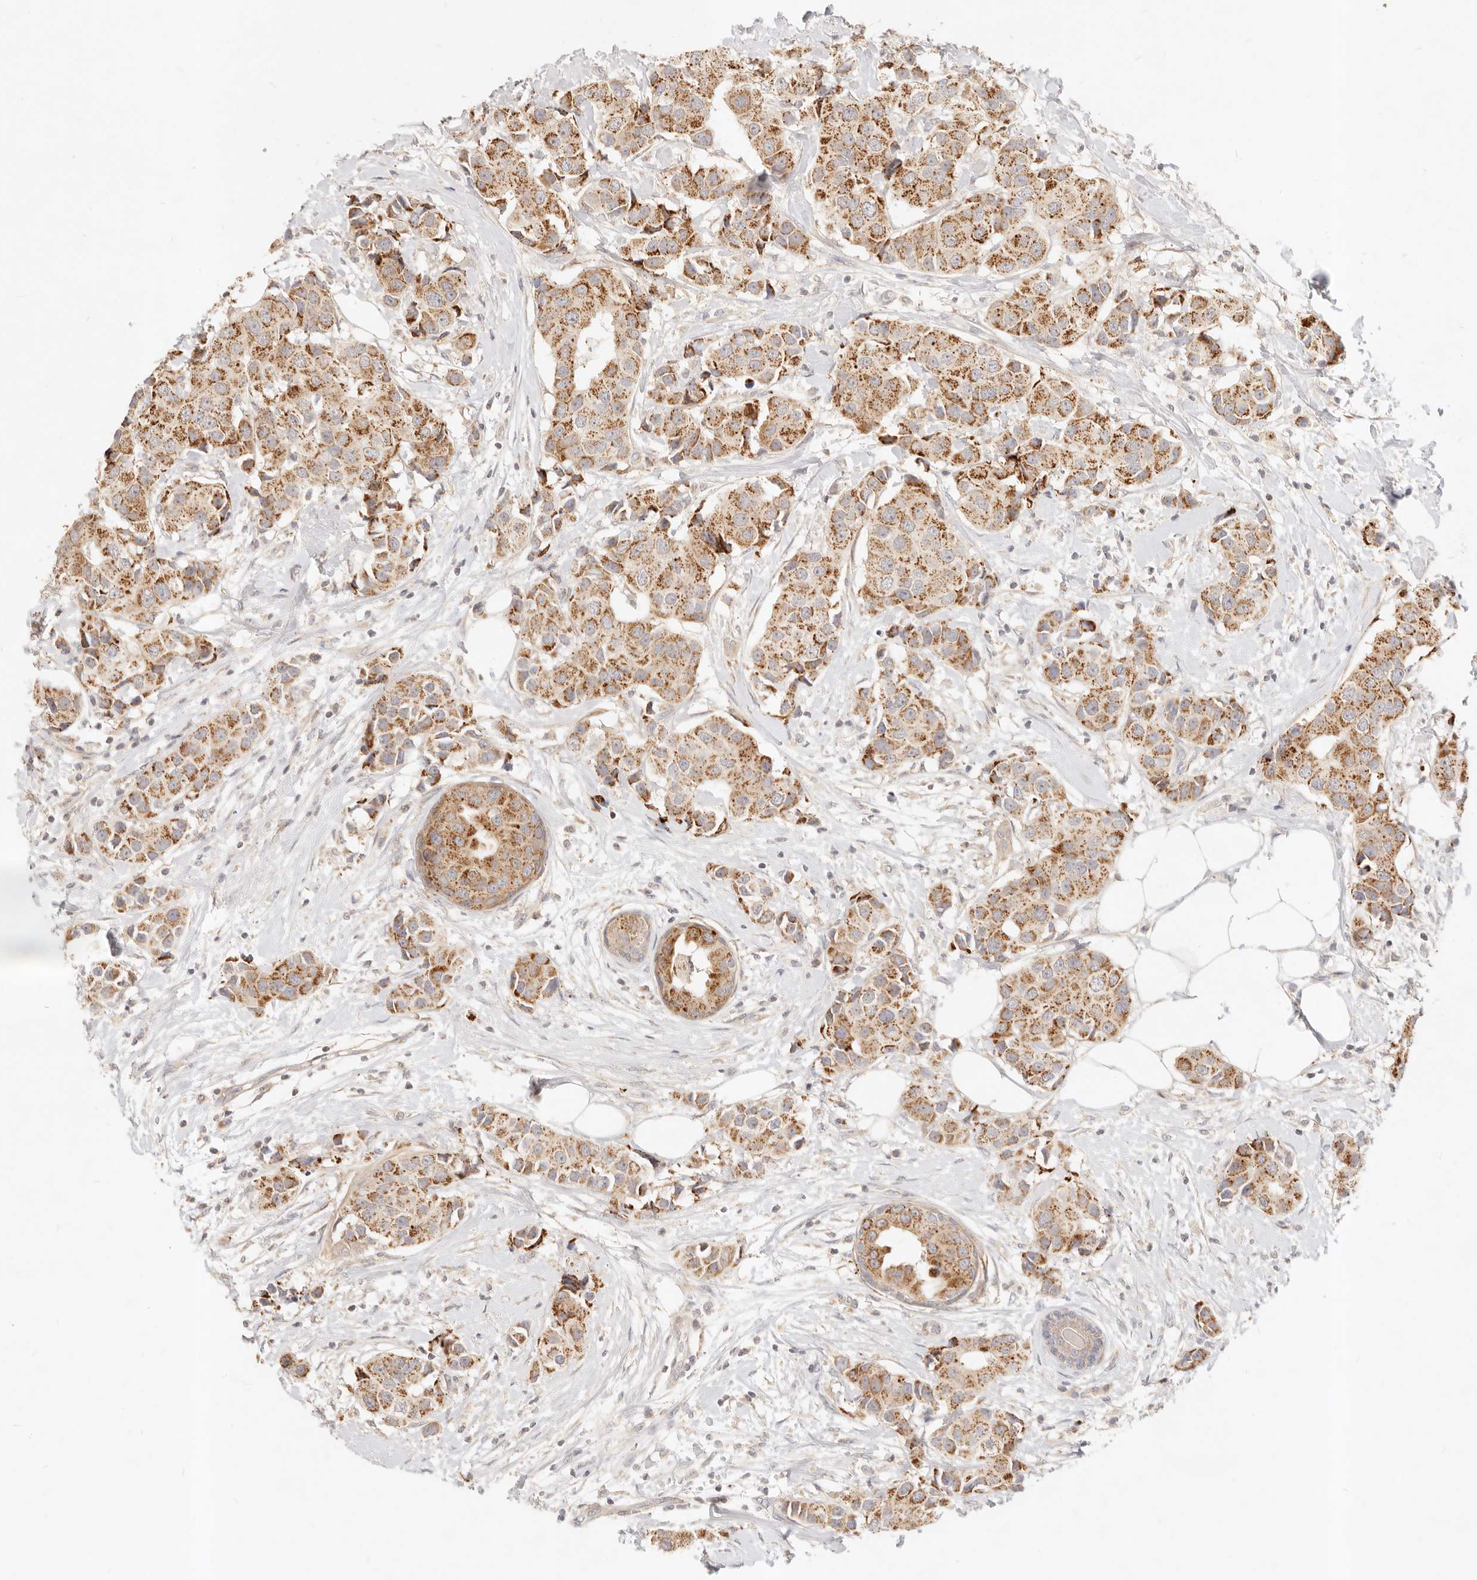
{"staining": {"intensity": "moderate", "quantity": ">75%", "location": "cytoplasmic/membranous"}, "tissue": "breast cancer", "cell_type": "Tumor cells", "image_type": "cancer", "snomed": [{"axis": "morphology", "description": "Normal tissue, NOS"}, {"axis": "morphology", "description": "Duct carcinoma"}, {"axis": "topography", "description": "Breast"}], "caption": "Immunohistochemical staining of breast cancer (invasive ductal carcinoma) displays medium levels of moderate cytoplasmic/membranous protein expression in about >75% of tumor cells.", "gene": "RUBCNL", "patient": {"sex": "female", "age": 39}}